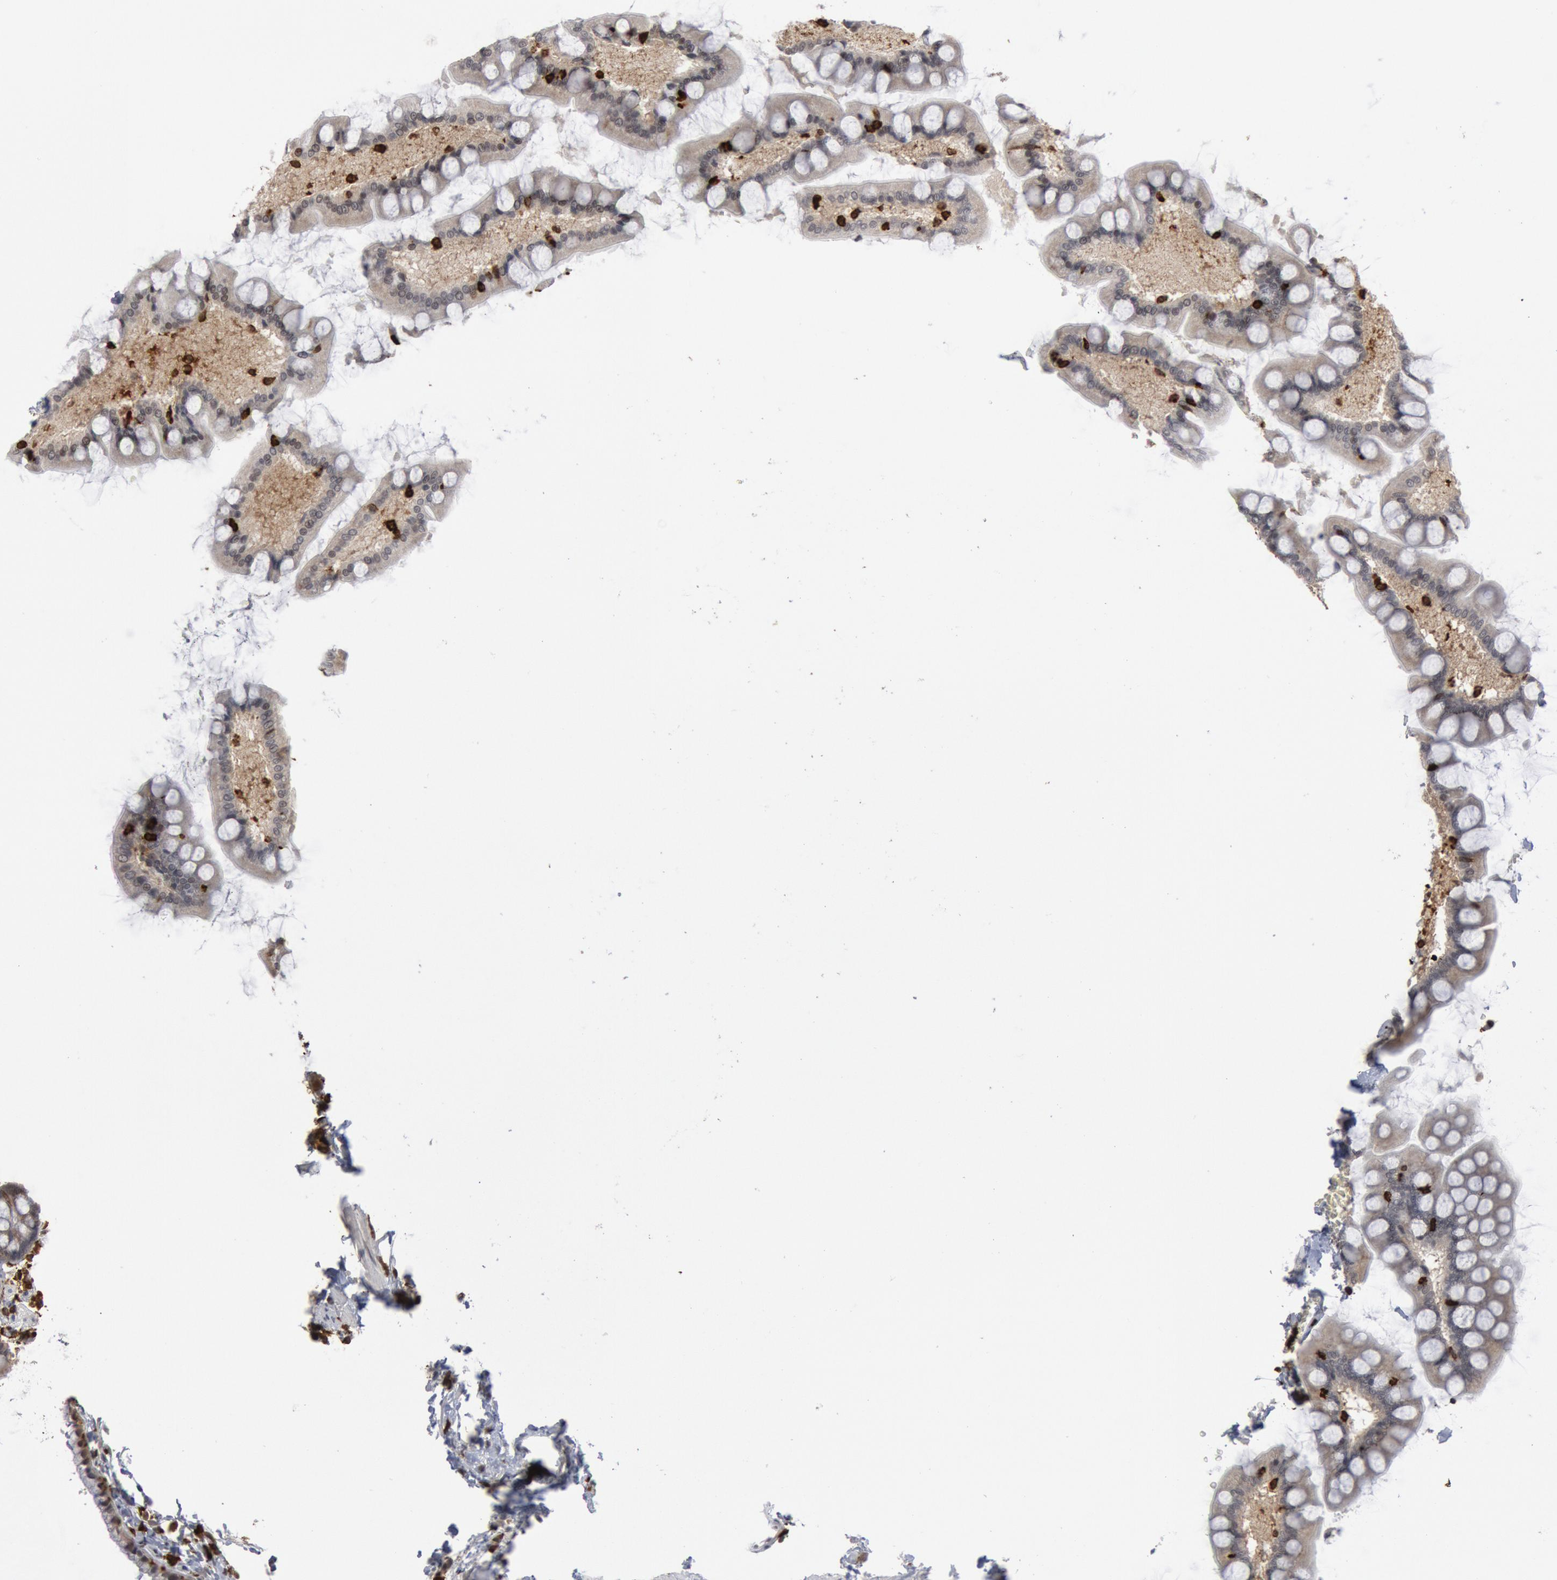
{"staining": {"intensity": "weak", "quantity": ">75%", "location": "cytoplasmic/membranous"}, "tissue": "gallbladder", "cell_type": "Glandular cells", "image_type": "normal", "snomed": [{"axis": "morphology", "description": "Normal tissue, NOS"}, {"axis": "morphology", "description": "Inflammation, NOS"}, {"axis": "topography", "description": "Gallbladder"}], "caption": "IHC of normal gallbladder demonstrates low levels of weak cytoplasmic/membranous positivity in about >75% of glandular cells.", "gene": "PTPN6", "patient": {"sex": "male", "age": 66}}